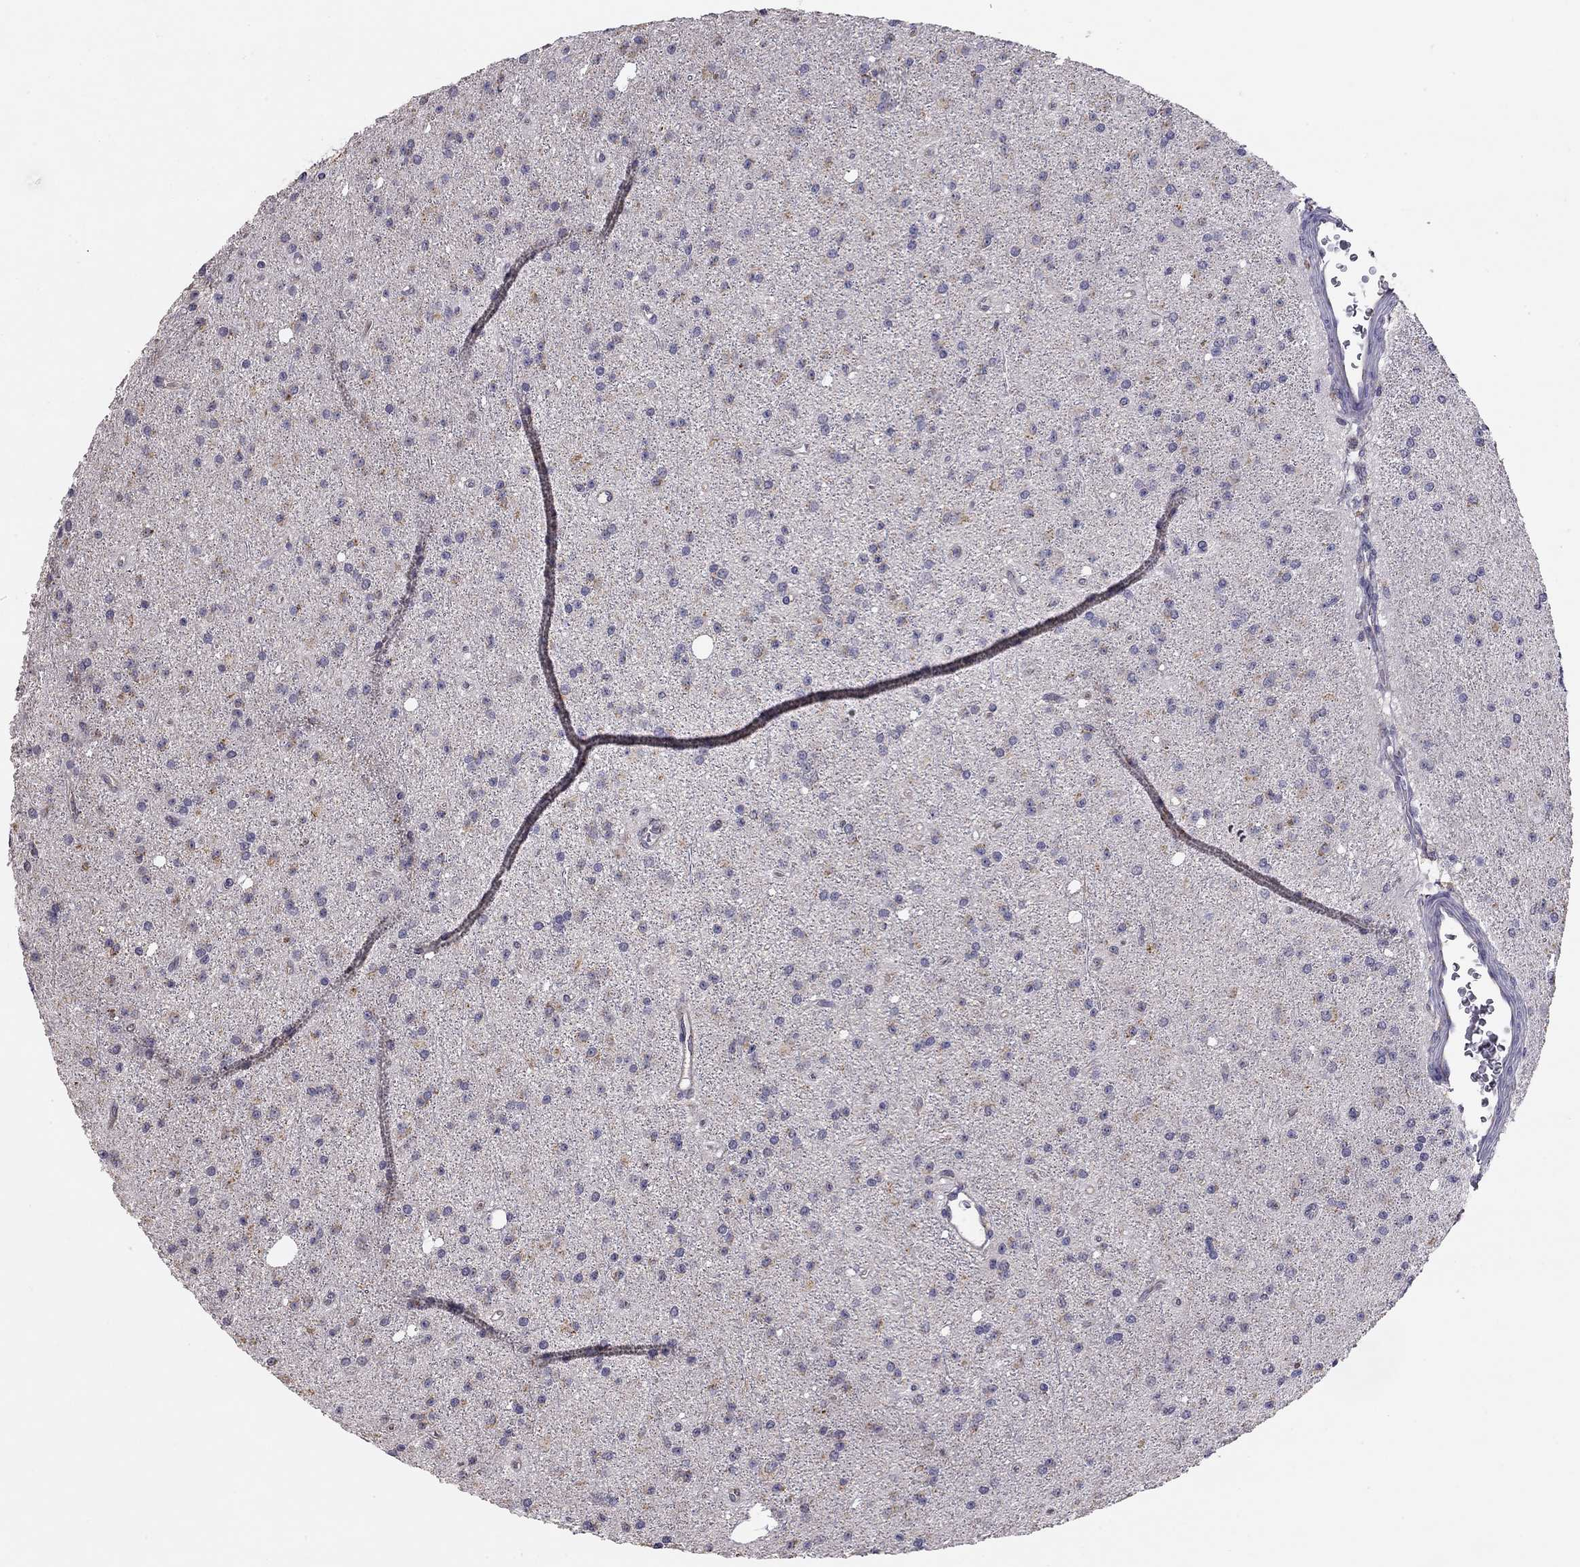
{"staining": {"intensity": "negative", "quantity": "none", "location": "none"}, "tissue": "glioma", "cell_type": "Tumor cells", "image_type": "cancer", "snomed": [{"axis": "morphology", "description": "Glioma, malignant, Low grade"}, {"axis": "topography", "description": "Brain"}], "caption": "Image shows no significant protein expression in tumor cells of glioma.", "gene": "LRIT3", "patient": {"sex": "male", "age": 27}}